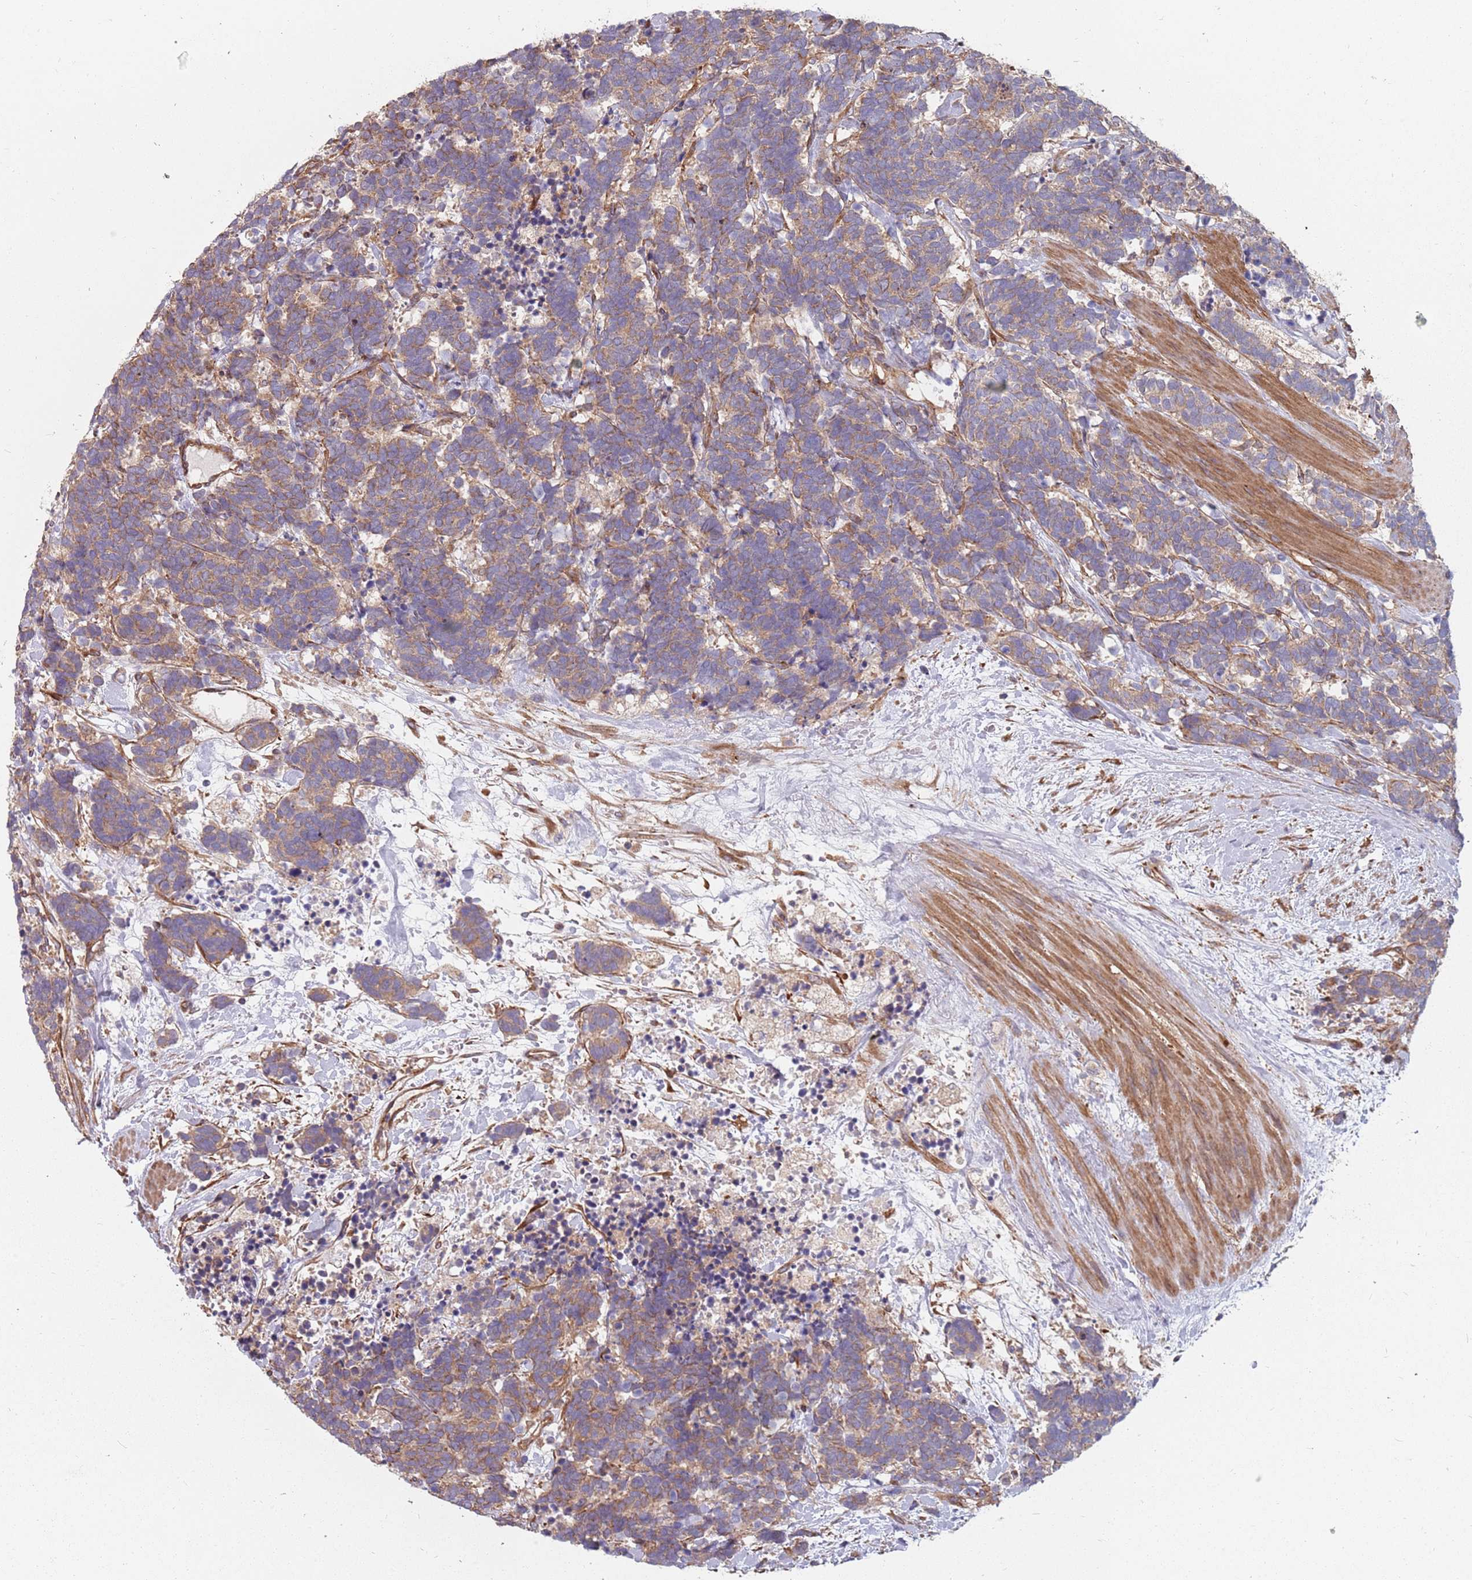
{"staining": {"intensity": "weak", "quantity": ">75%", "location": "cytoplasmic/membranous"}, "tissue": "carcinoid", "cell_type": "Tumor cells", "image_type": "cancer", "snomed": [{"axis": "morphology", "description": "Carcinoma, NOS"}, {"axis": "morphology", "description": "Carcinoid, malignant, NOS"}, {"axis": "topography", "description": "Prostate"}], "caption": "The image reveals immunohistochemical staining of carcinoma. There is weak cytoplasmic/membranous expression is appreciated in about >75% of tumor cells.", "gene": "SPDL1", "patient": {"sex": "male", "age": 57}}